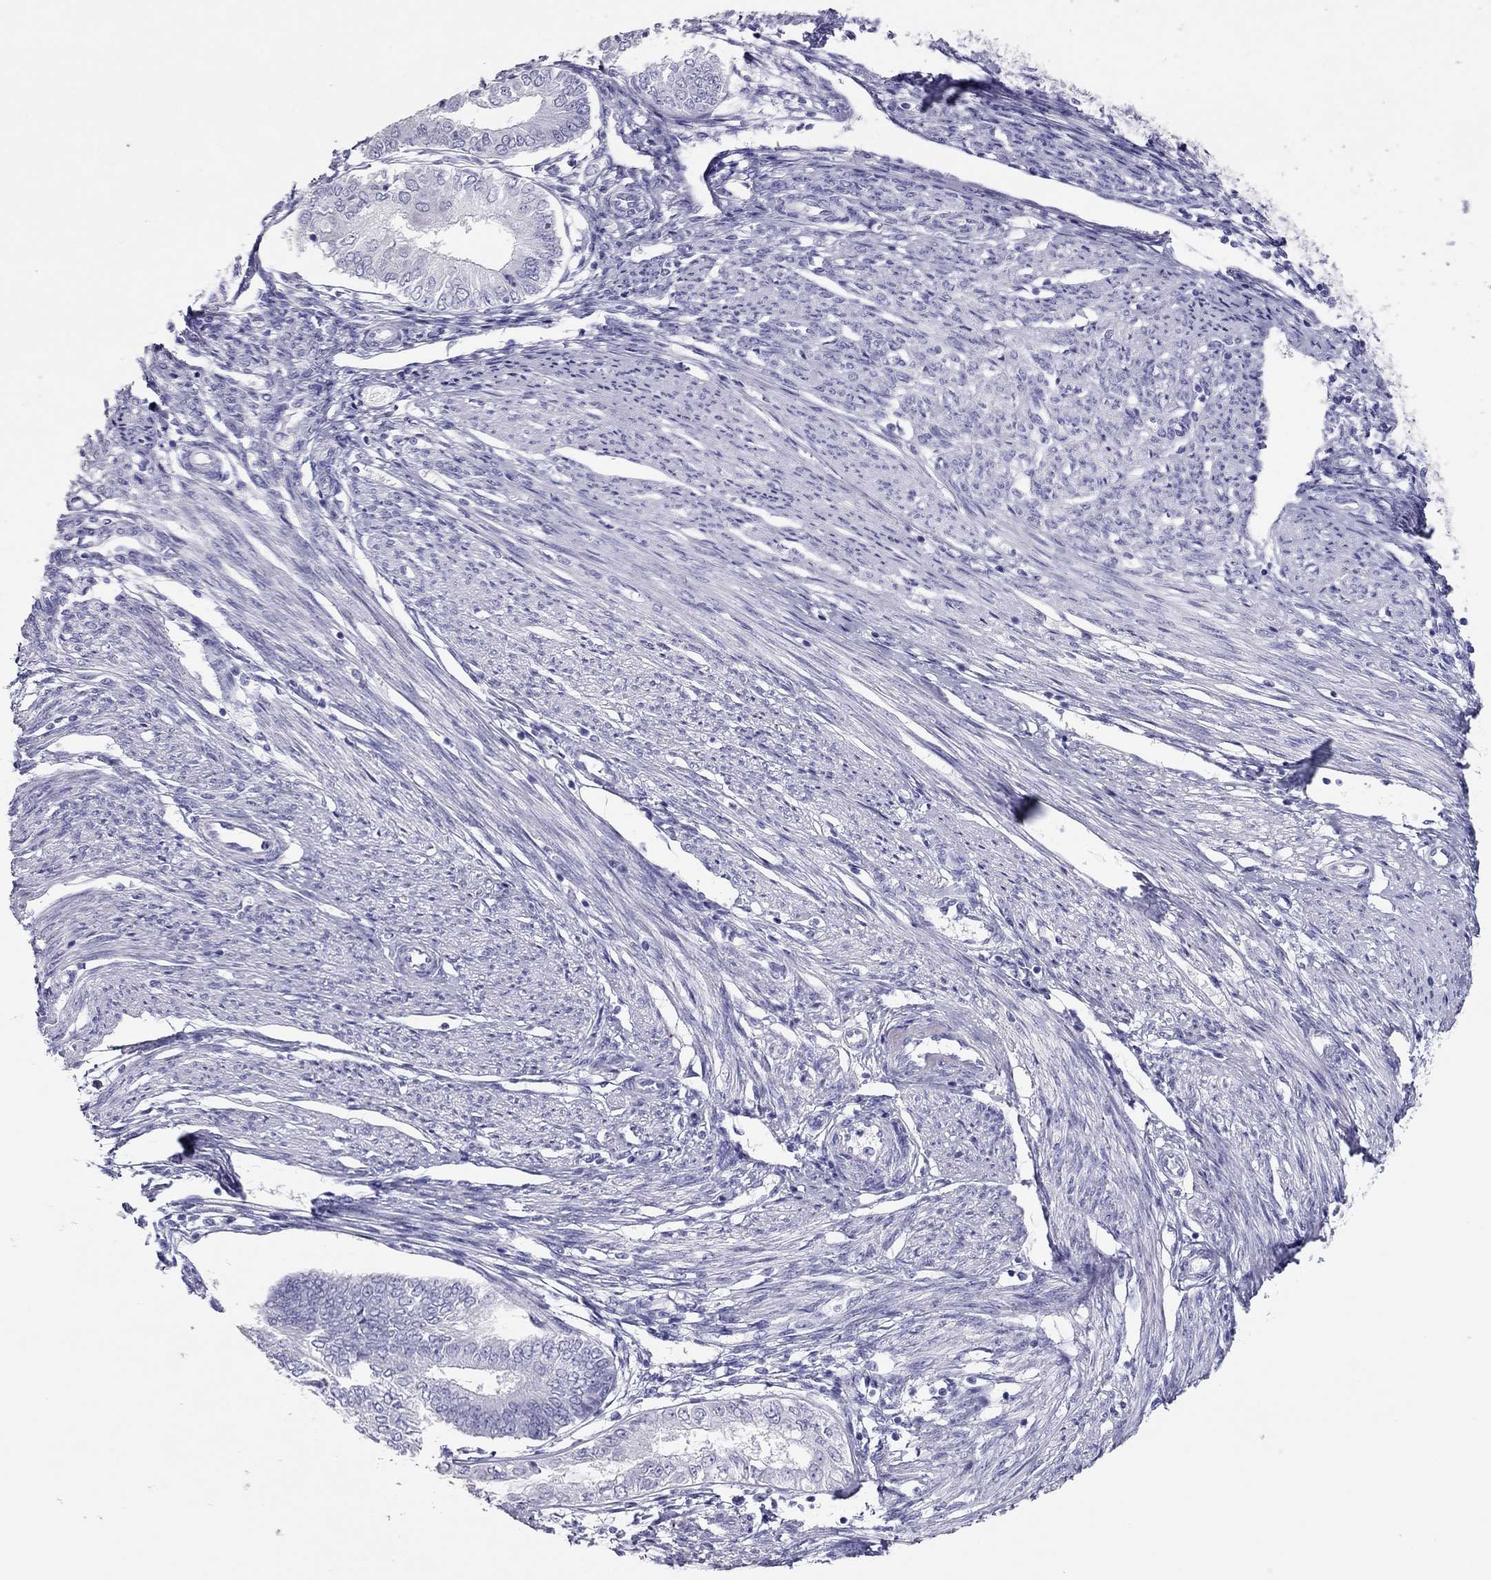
{"staining": {"intensity": "negative", "quantity": "none", "location": "none"}, "tissue": "endometrial cancer", "cell_type": "Tumor cells", "image_type": "cancer", "snomed": [{"axis": "morphology", "description": "Adenocarcinoma, NOS"}, {"axis": "topography", "description": "Endometrium"}], "caption": "Immunohistochemistry micrograph of neoplastic tissue: endometrial cancer (adenocarcinoma) stained with DAB shows no significant protein positivity in tumor cells.", "gene": "TSHB", "patient": {"sex": "female", "age": 68}}